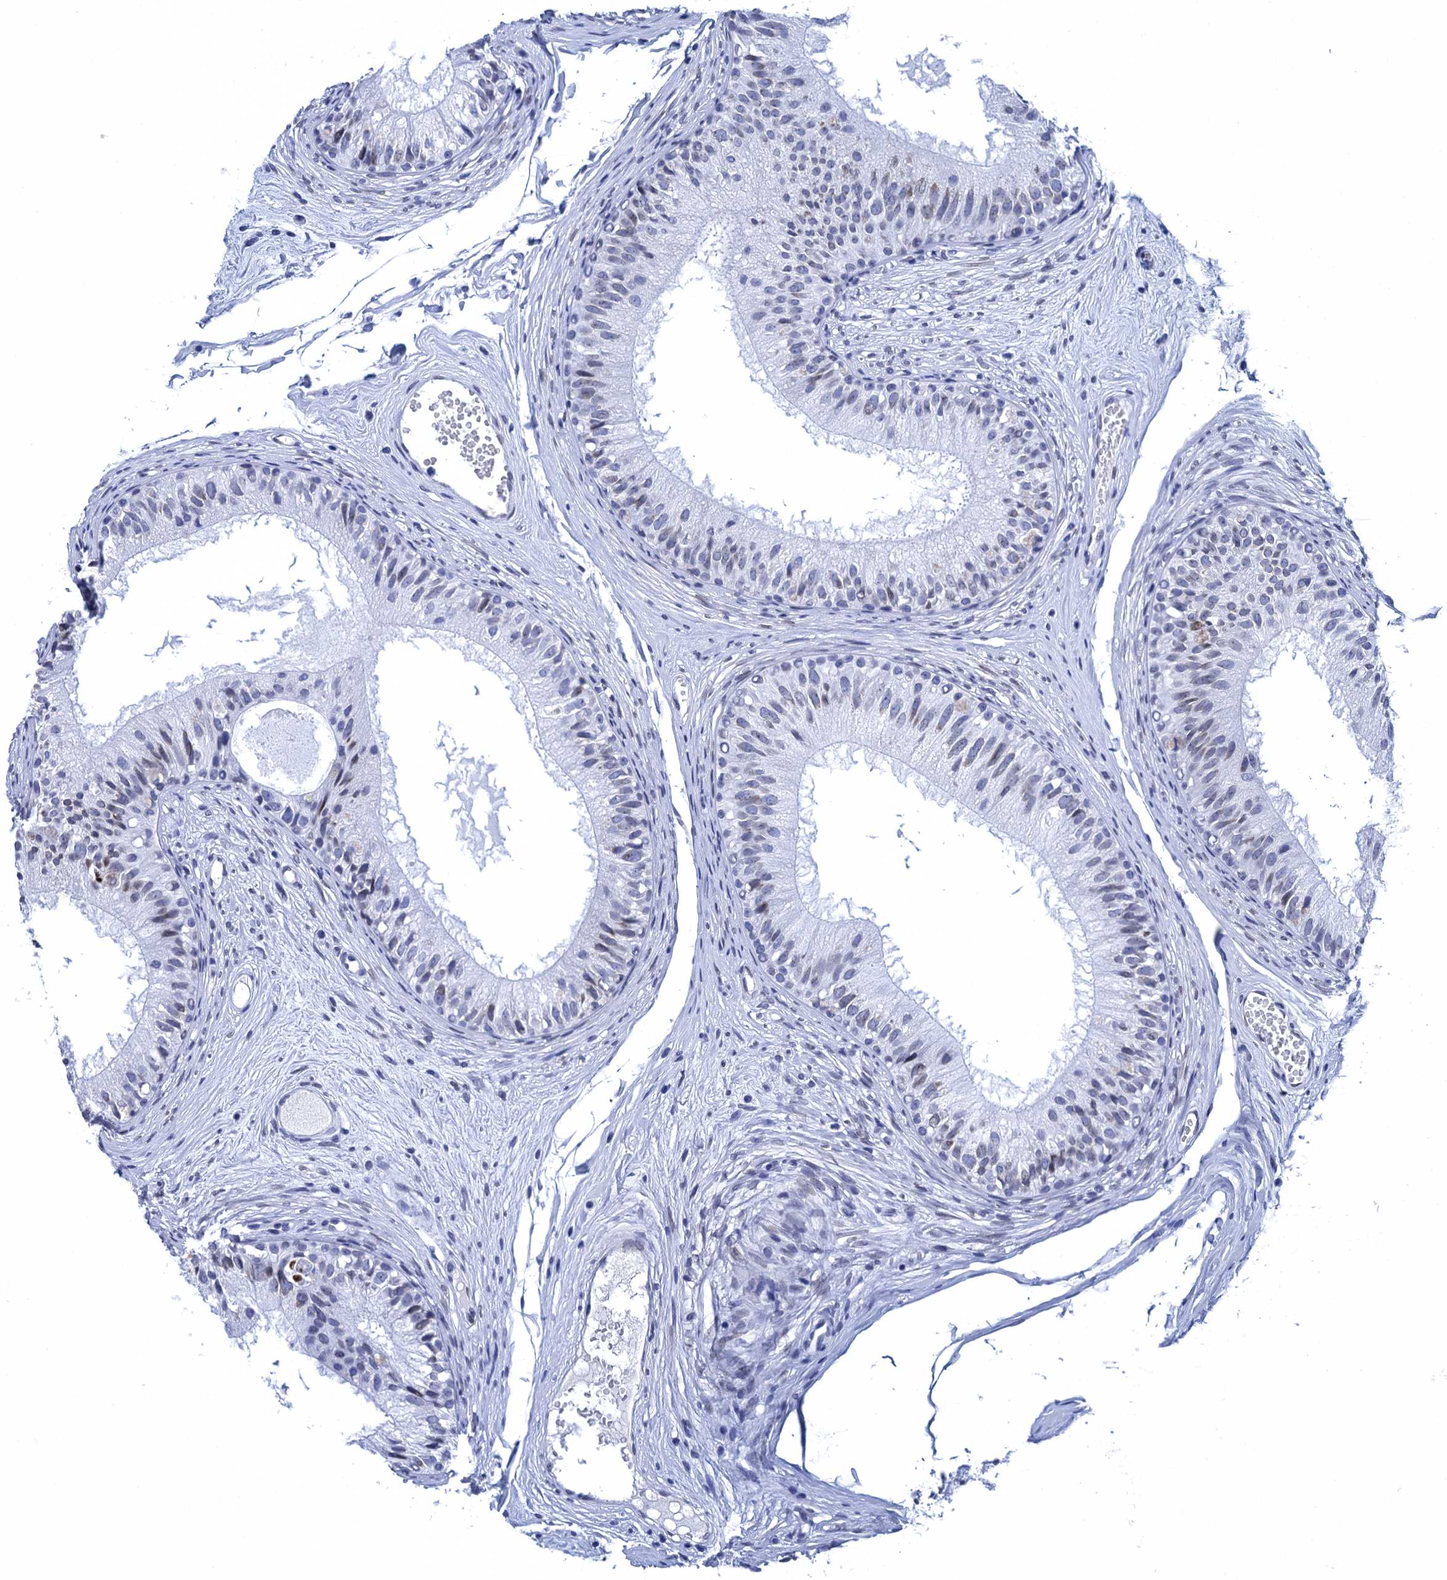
{"staining": {"intensity": "weak", "quantity": "<25%", "location": "nuclear"}, "tissue": "epididymis", "cell_type": "Glandular cells", "image_type": "normal", "snomed": [{"axis": "morphology", "description": "Normal tissue, NOS"}, {"axis": "morphology", "description": "Seminoma in situ"}, {"axis": "topography", "description": "Testis"}, {"axis": "topography", "description": "Epididymis"}], "caption": "This histopathology image is of benign epididymis stained with immunohistochemistry to label a protein in brown with the nuclei are counter-stained blue. There is no positivity in glandular cells.", "gene": "METTL25", "patient": {"sex": "male", "age": 28}}